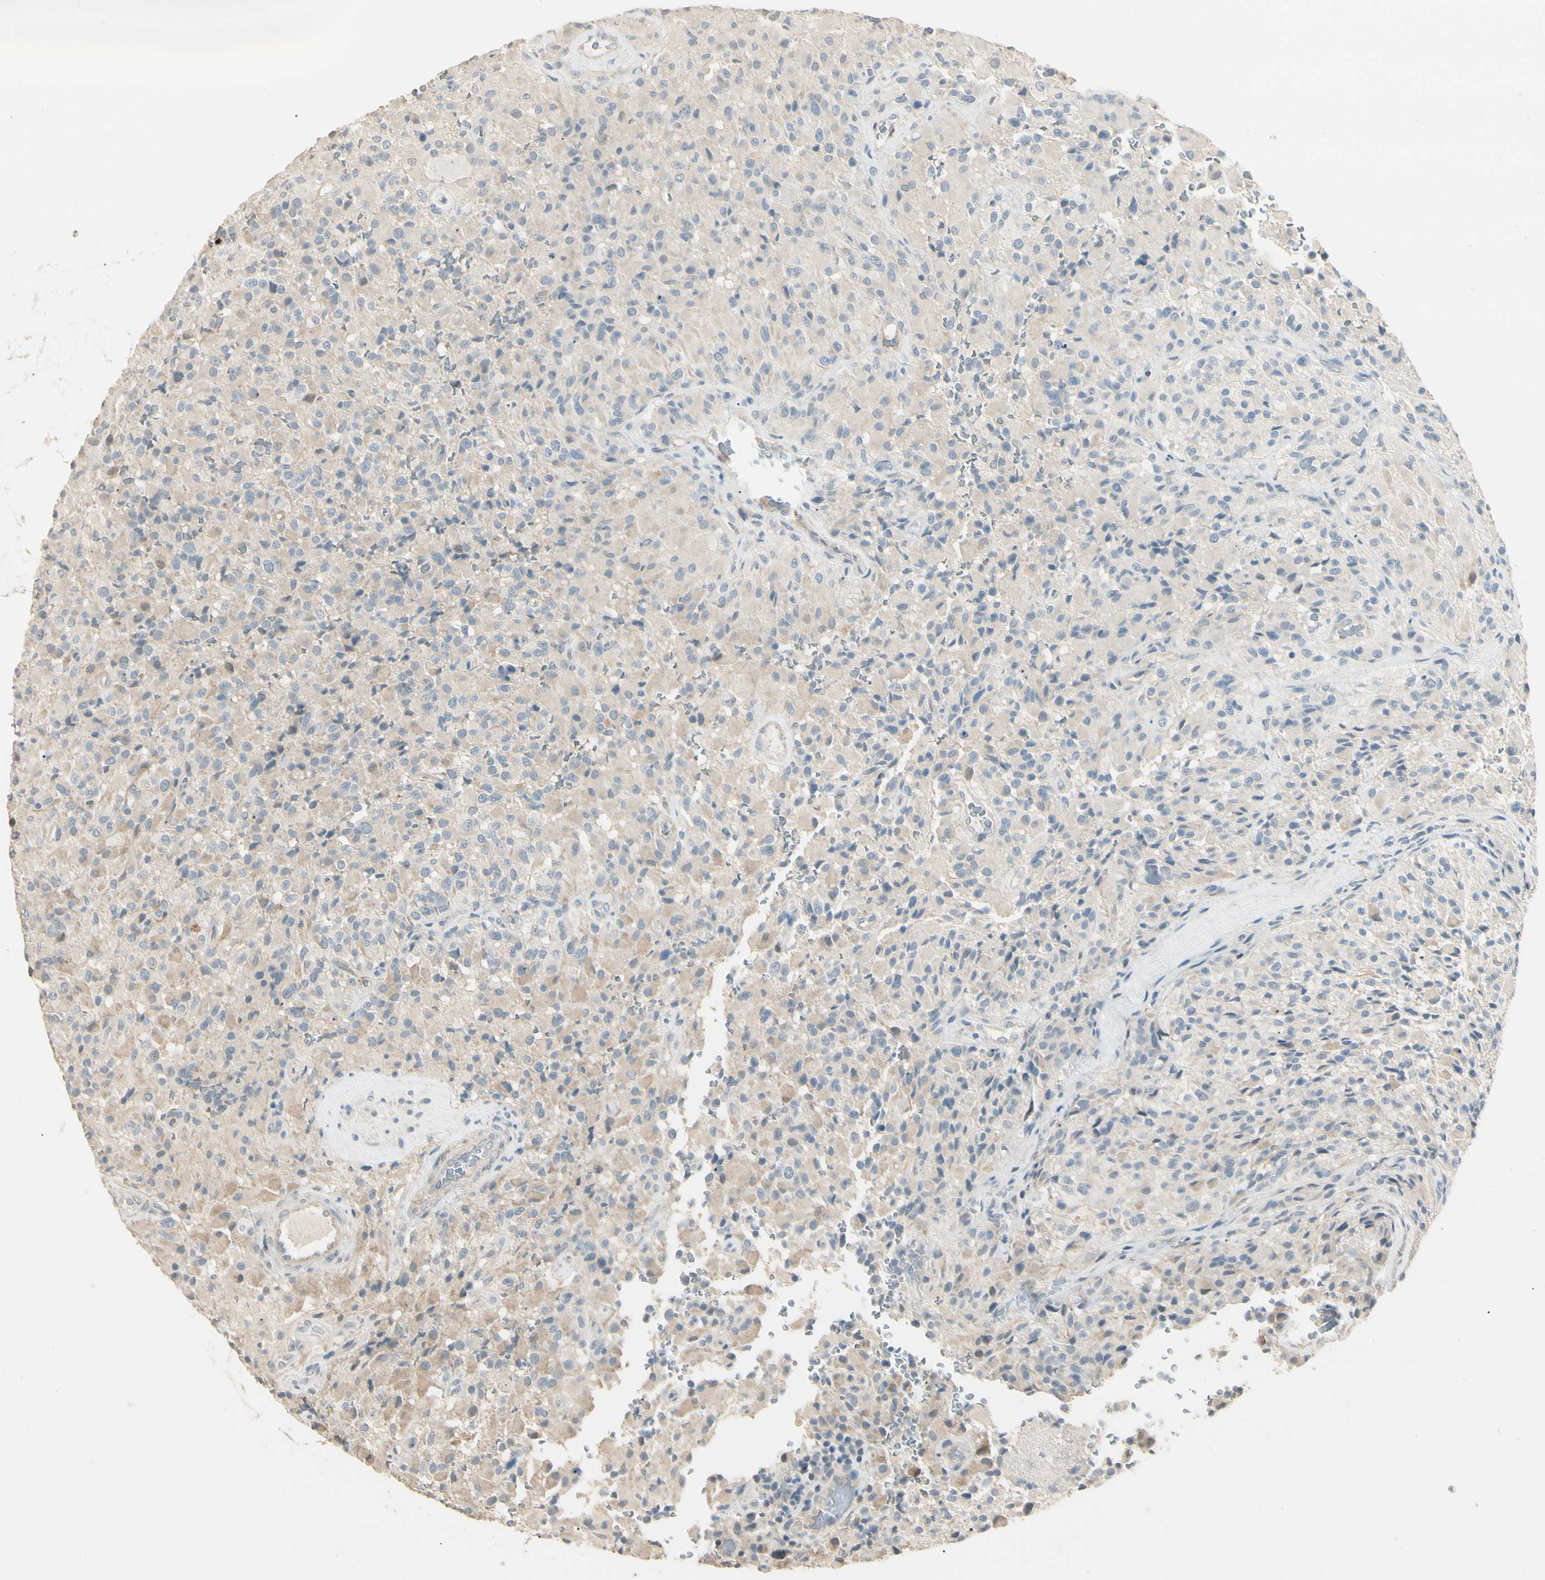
{"staining": {"intensity": "weak", "quantity": "<25%", "location": "cytoplasmic/membranous"}, "tissue": "glioma", "cell_type": "Tumor cells", "image_type": "cancer", "snomed": [{"axis": "morphology", "description": "Glioma, malignant, High grade"}, {"axis": "topography", "description": "Brain"}], "caption": "The image shows no staining of tumor cells in high-grade glioma (malignant).", "gene": "GNE", "patient": {"sex": "male", "age": 71}}